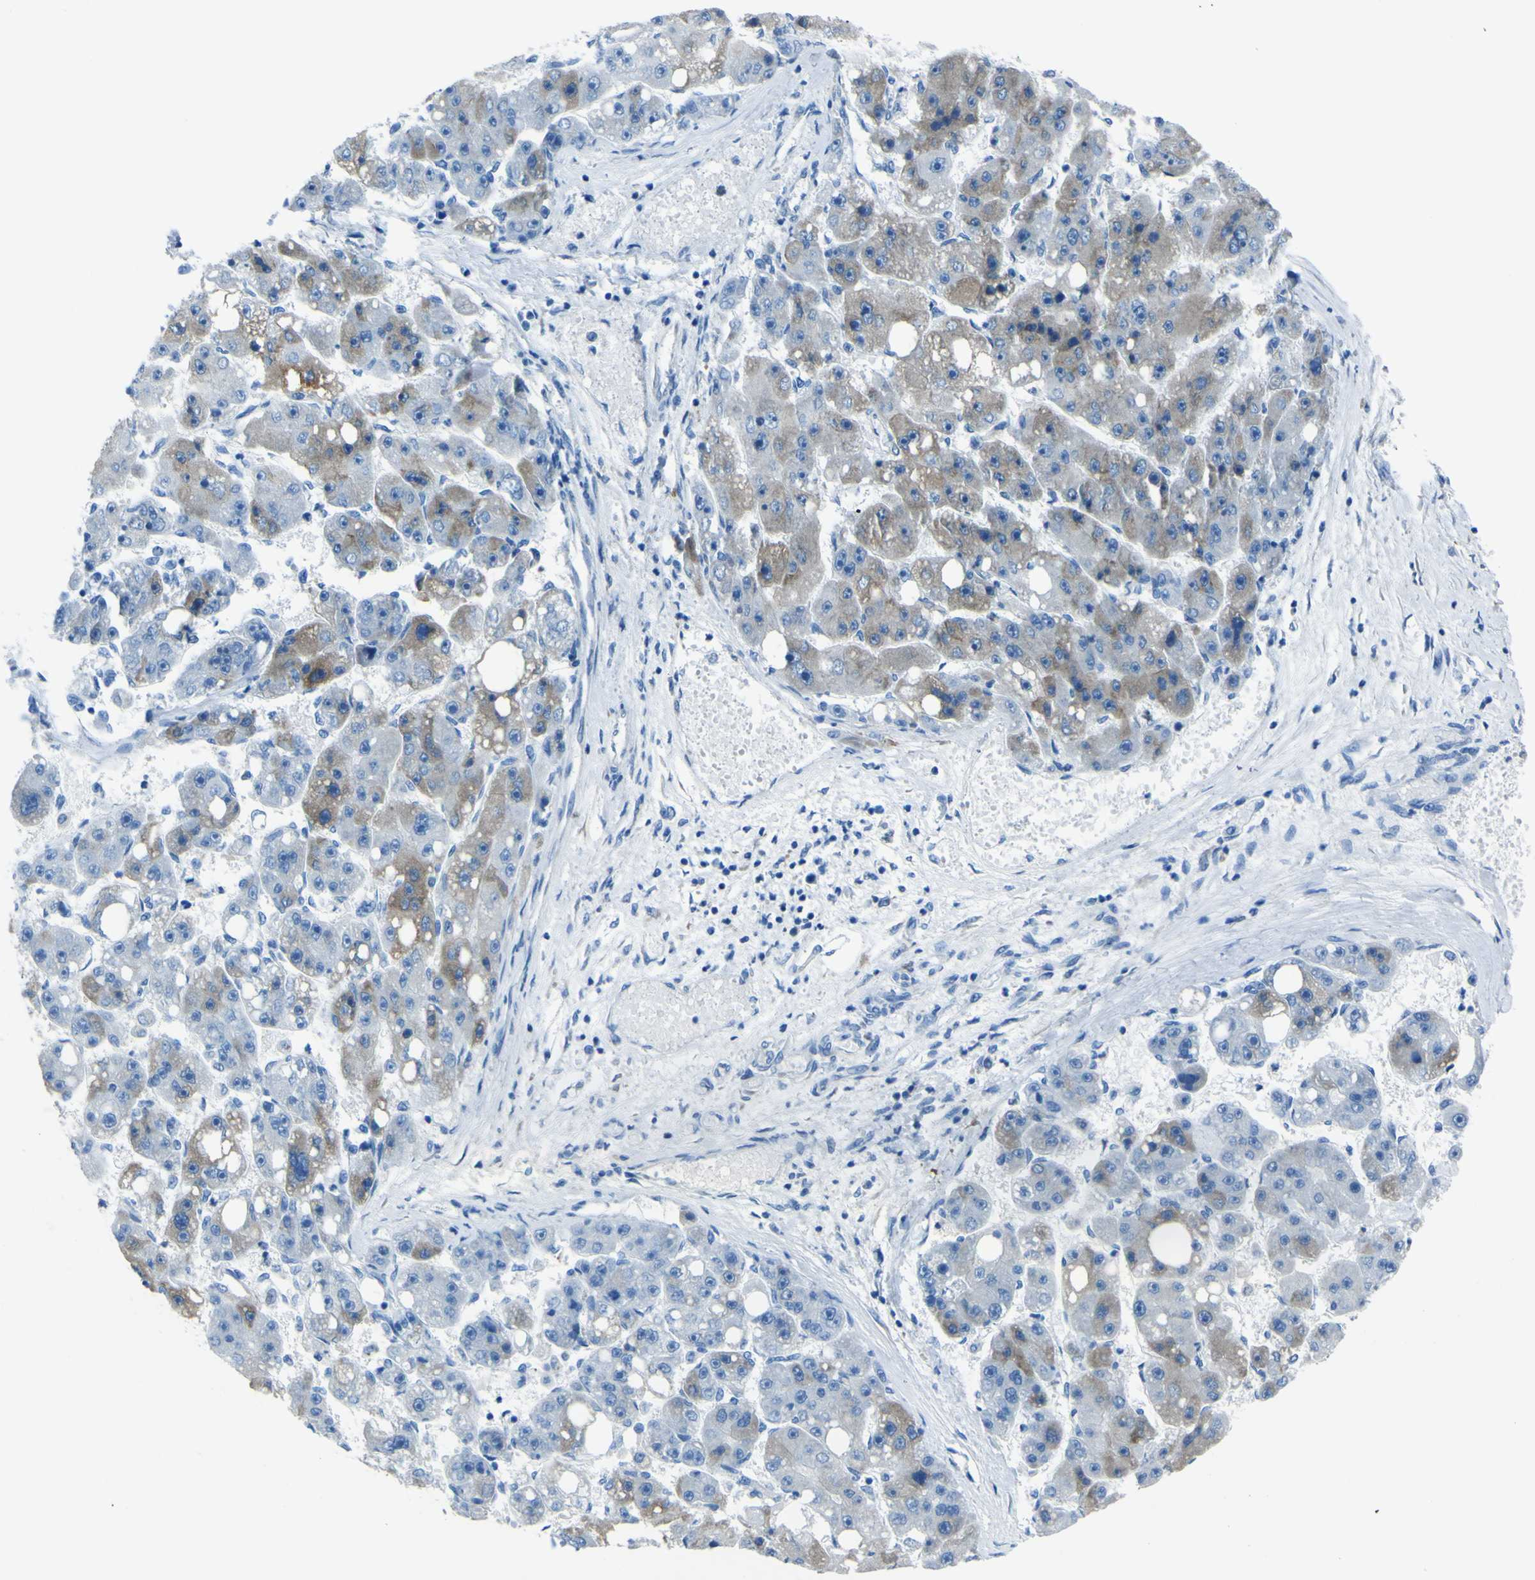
{"staining": {"intensity": "moderate", "quantity": "25%-75%", "location": "cytoplasmic/membranous"}, "tissue": "liver cancer", "cell_type": "Tumor cells", "image_type": "cancer", "snomed": [{"axis": "morphology", "description": "Carcinoma, Hepatocellular, NOS"}, {"axis": "topography", "description": "Liver"}], "caption": "Immunohistochemistry (IHC) of human hepatocellular carcinoma (liver) demonstrates medium levels of moderate cytoplasmic/membranous expression in about 25%-75% of tumor cells.", "gene": "STIM1", "patient": {"sex": "female", "age": 61}}